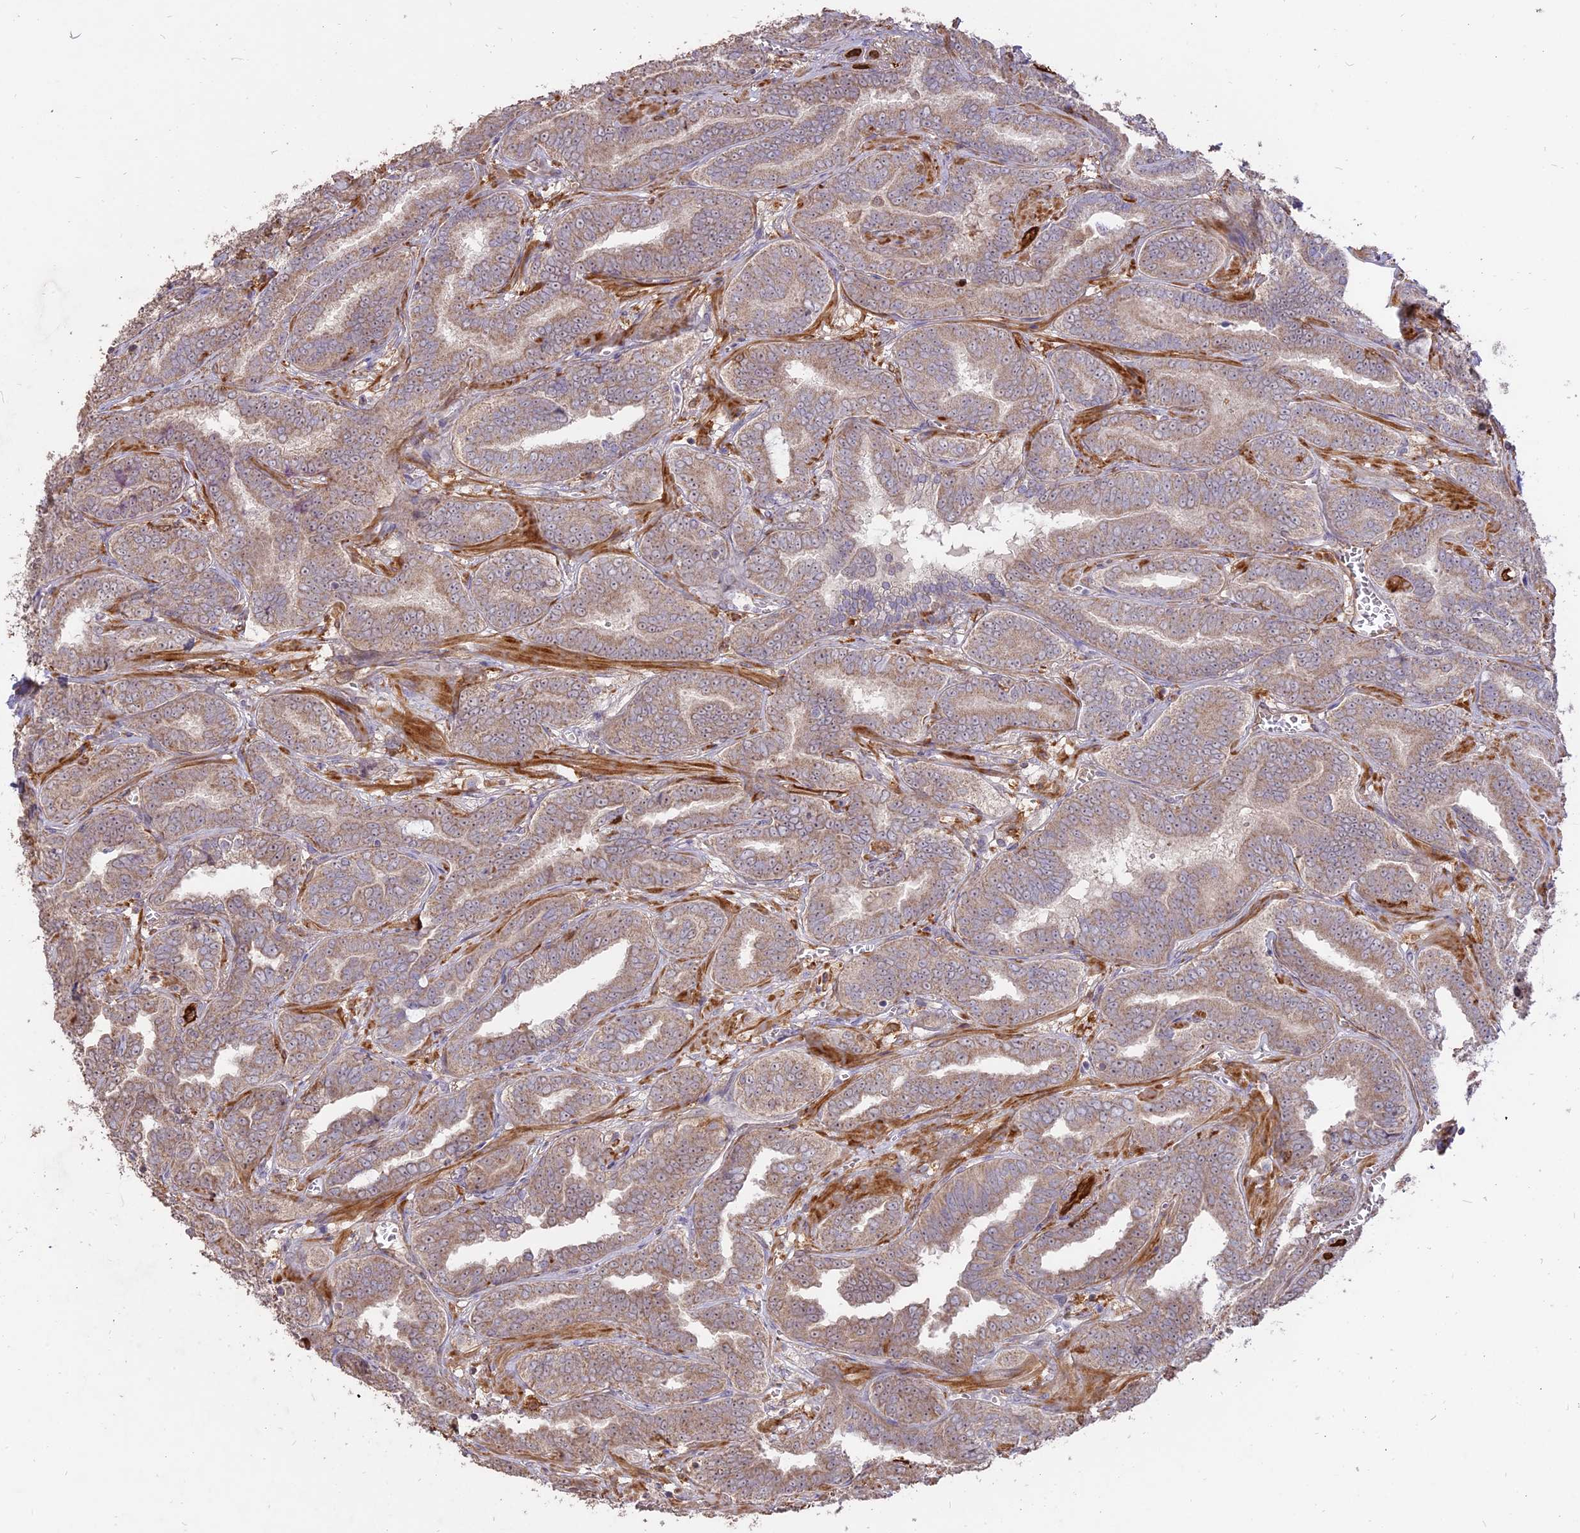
{"staining": {"intensity": "weak", "quantity": "<25%", "location": "cytoplasmic/membranous"}, "tissue": "prostate cancer", "cell_type": "Tumor cells", "image_type": "cancer", "snomed": [{"axis": "morphology", "description": "Adenocarcinoma, High grade"}, {"axis": "topography", "description": "Prostate"}], "caption": "Immunohistochemistry of human high-grade adenocarcinoma (prostate) shows no staining in tumor cells. (Immunohistochemistry (ihc), brightfield microscopy, high magnification).", "gene": "SAC3D1", "patient": {"sex": "male", "age": 67}}